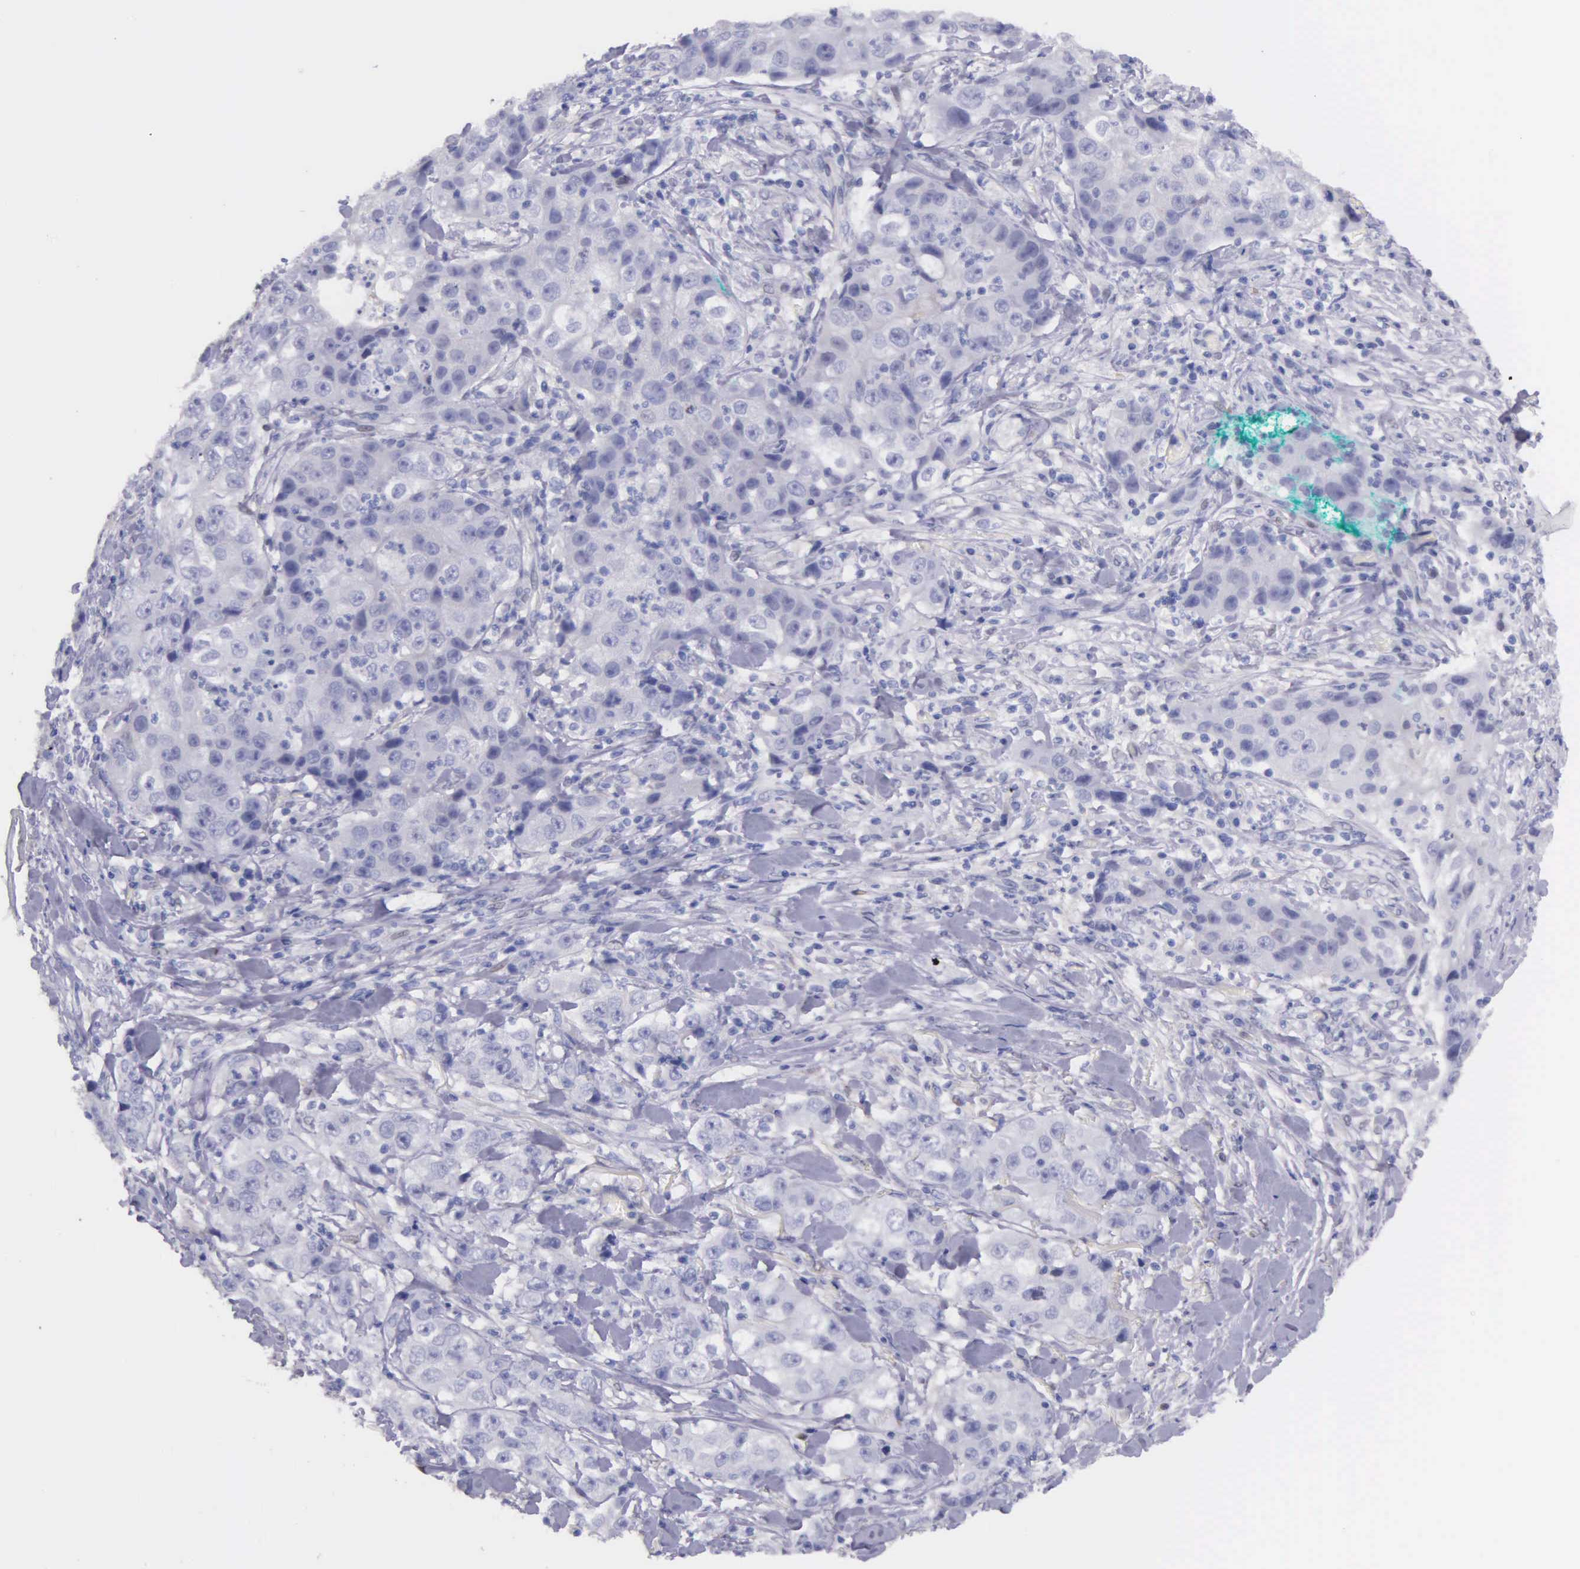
{"staining": {"intensity": "negative", "quantity": "none", "location": "none"}, "tissue": "lung cancer", "cell_type": "Tumor cells", "image_type": "cancer", "snomed": [{"axis": "morphology", "description": "Squamous cell carcinoma, NOS"}, {"axis": "topography", "description": "Lung"}], "caption": "Tumor cells are negative for protein expression in human lung cancer (squamous cell carcinoma). (DAB (3,3'-diaminobenzidine) immunohistochemistry visualized using brightfield microscopy, high magnification).", "gene": "GSTT2", "patient": {"sex": "male", "age": 64}}